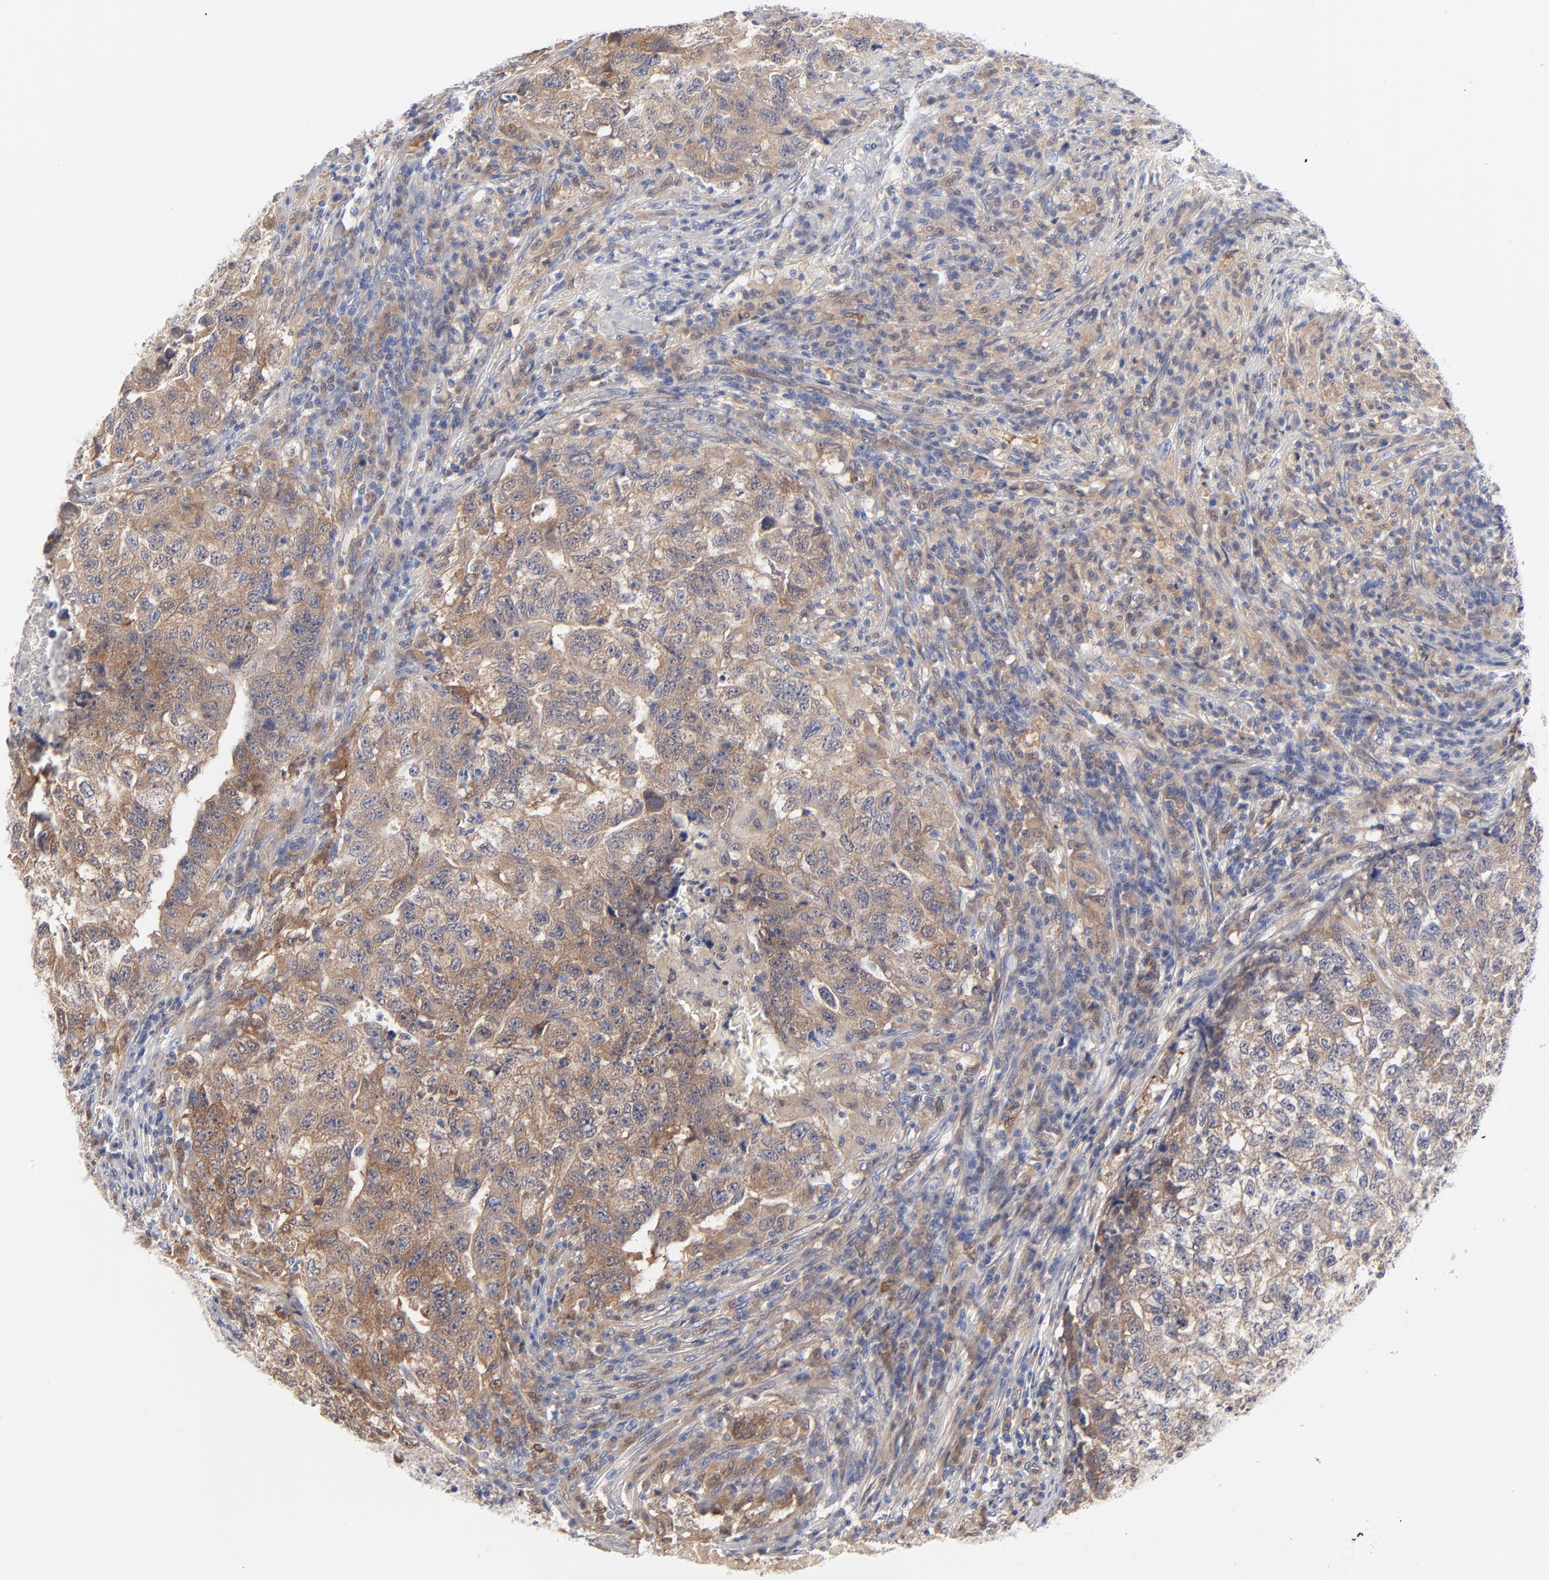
{"staining": {"intensity": "weak", "quantity": "25%-75%", "location": "cytoplasmic/membranous"}, "tissue": "testis cancer", "cell_type": "Tumor cells", "image_type": "cancer", "snomed": [{"axis": "morphology", "description": "Carcinoma, Embryonal, NOS"}, {"axis": "topography", "description": "Testis"}], "caption": "This is an image of immunohistochemistry staining of embryonal carcinoma (testis), which shows weak staining in the cytoplasmic/membranous of tumor cells.", "gene": "ARRB1", "patient": {"sex": "male", "age": 21}}